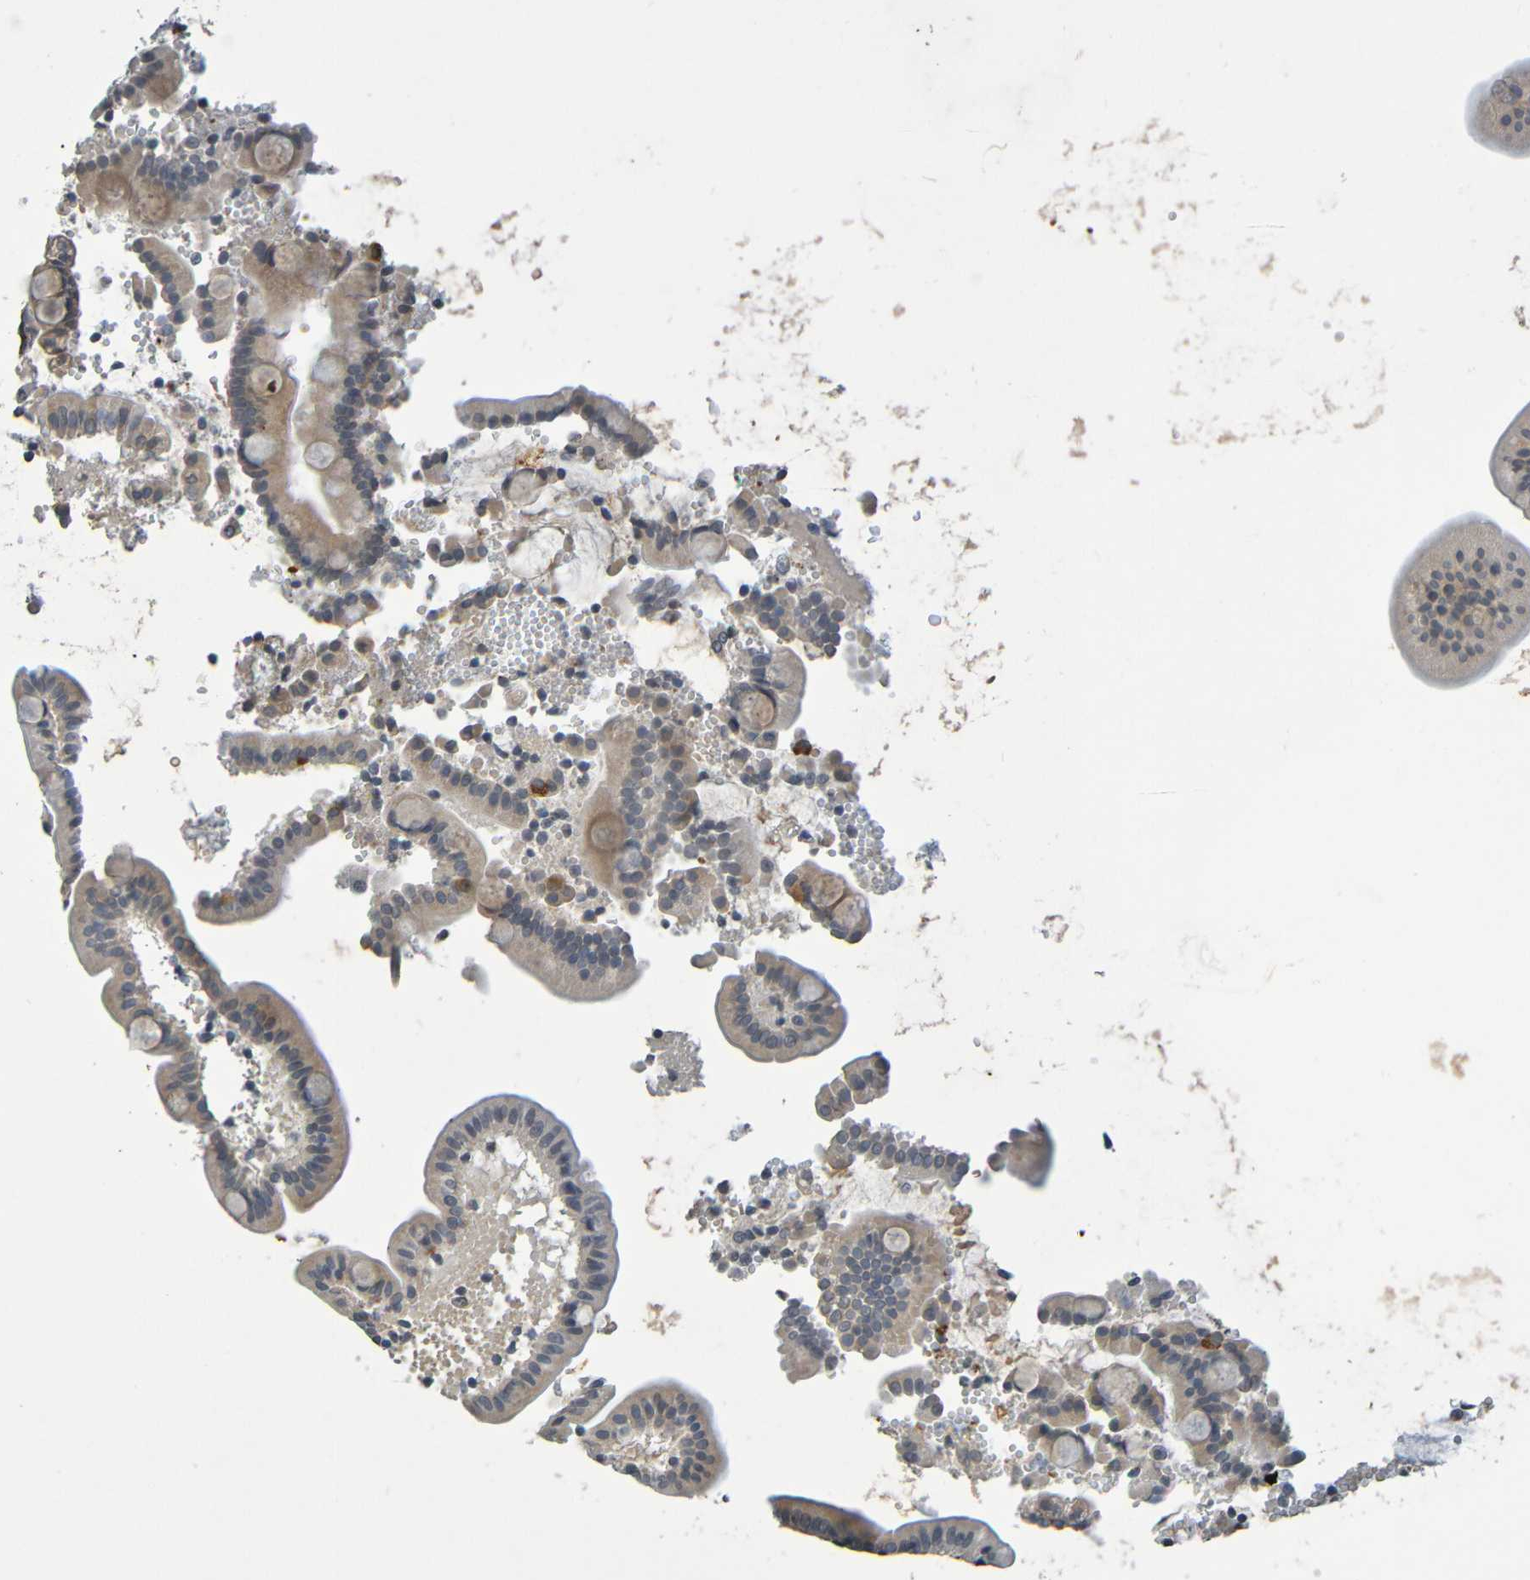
{"staining": {"intensity": "weak", "quantity": "25%-75%", "location": "cytoplasmic/membranous"}, "tissue": "duodenum", "cell_type": "Glandular cells", "image_type": "normal", "snomed": [{"axis": "morphology", "description": "Normal tissue, NOS"}, {"axis": "topography", "description": "Duodenum"}], "caption": "A brown stain shows weak cytoplasmic/membranous expression of a protein in glandular cells of unremarkable duodenum. The staining was performed using DAB to visualize the protein expression in brown, while the nuclei were stained in blue with hematoxylin (Magnification: 20x).", "gene": "C3AR1", "patient": {"sex": "male", "age": 54}}